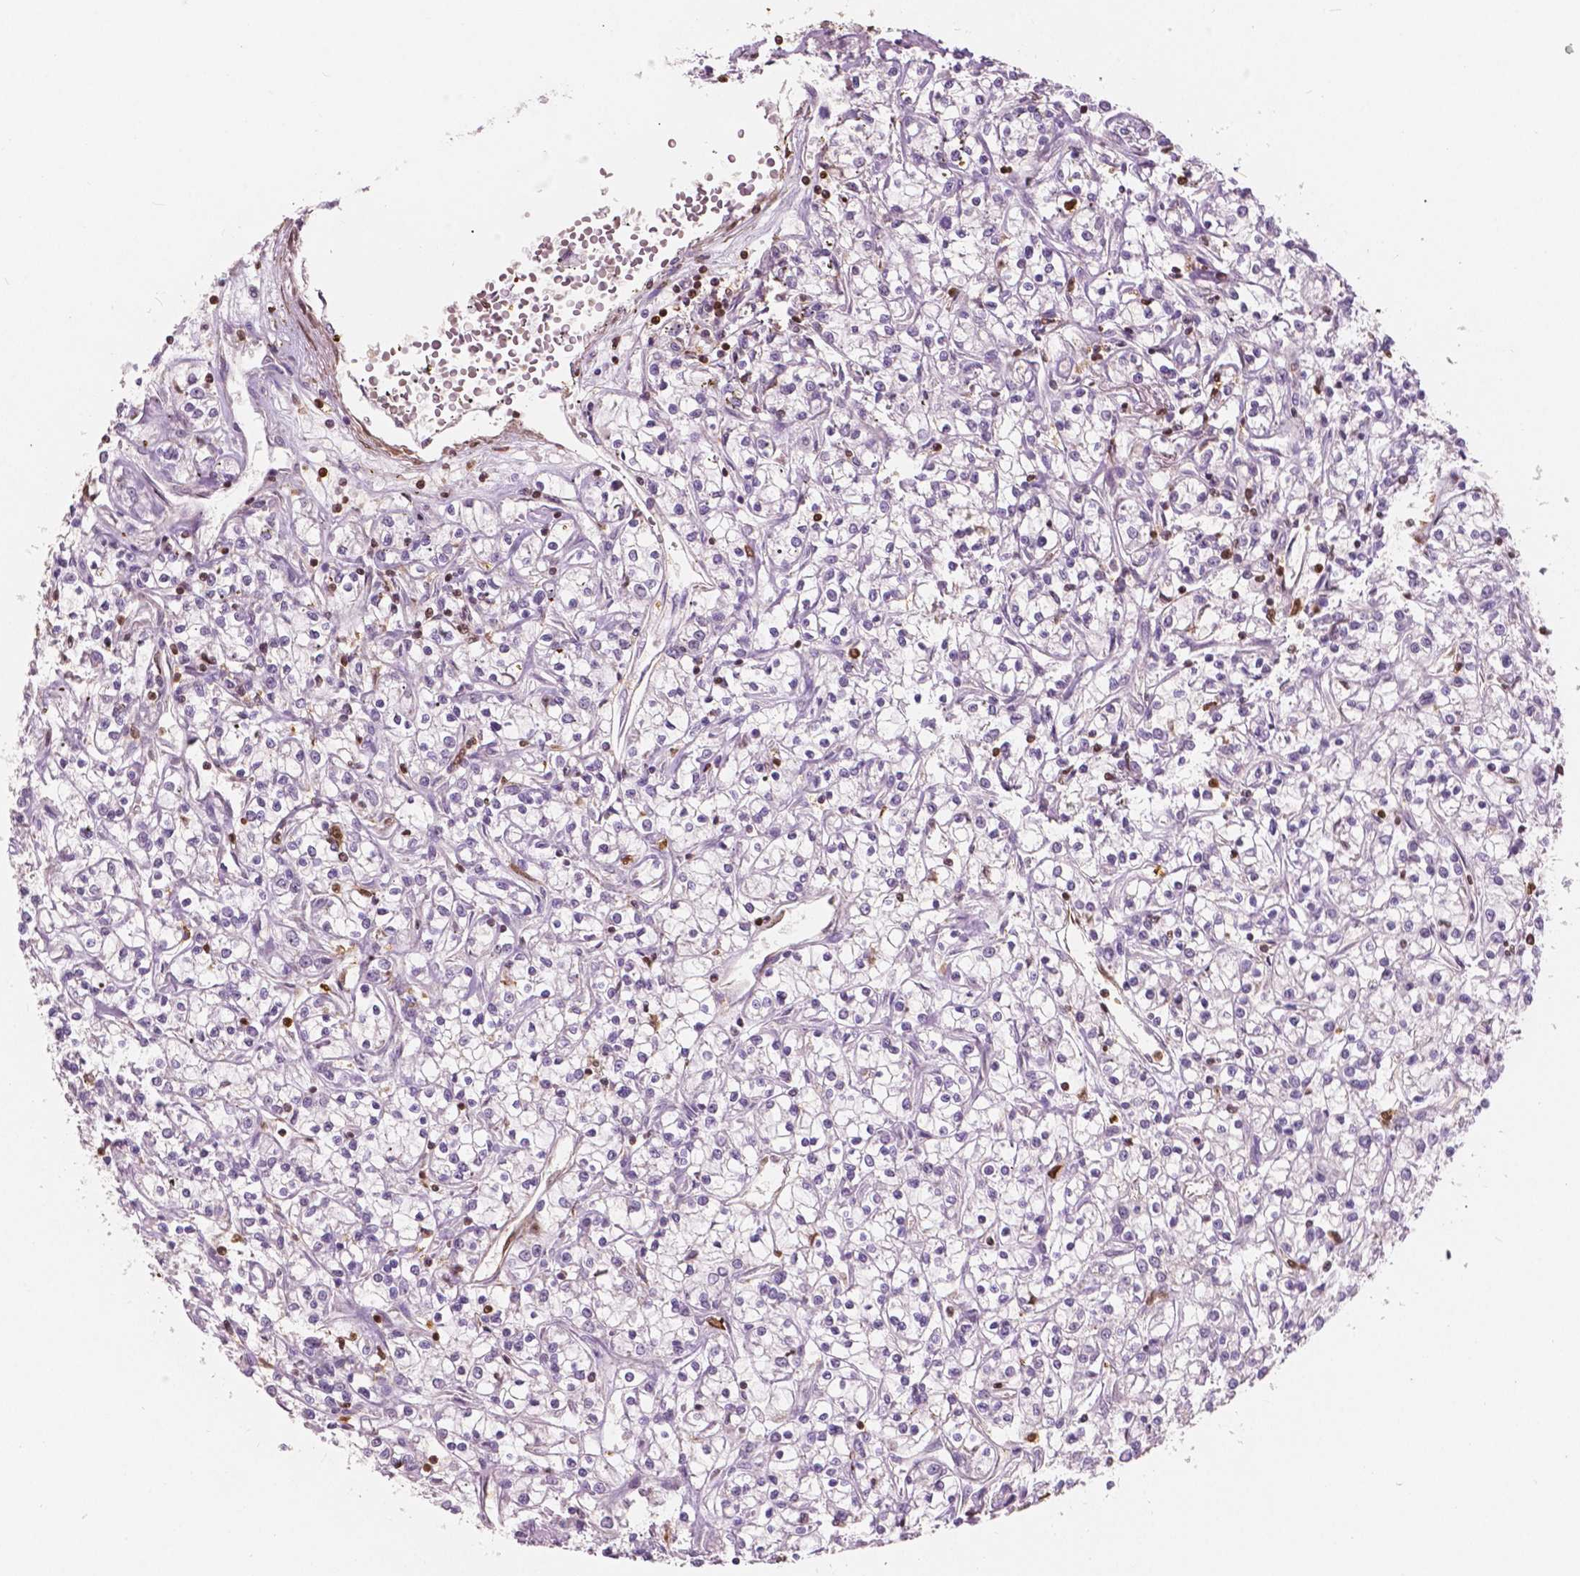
{"staining": {"intensity": "negative", "quantity": "none", "location": "none"}, "tissue": "renal cancer", "cell_type": "Tumor cells", "image_type": "cancer", "snomed": [{"axis": "morphology", "description": "Adenocarcinoma, NOS"}, {"axis": "topography", "description": "Kidney"}], "caption": "Human adenocarcinoma (renal) stained for a protein using immunohistochemistry (IHC) reveals no staining in tumor cells.", "gene": "S100A4", "patient": {"sex": "female", "age": 59}}